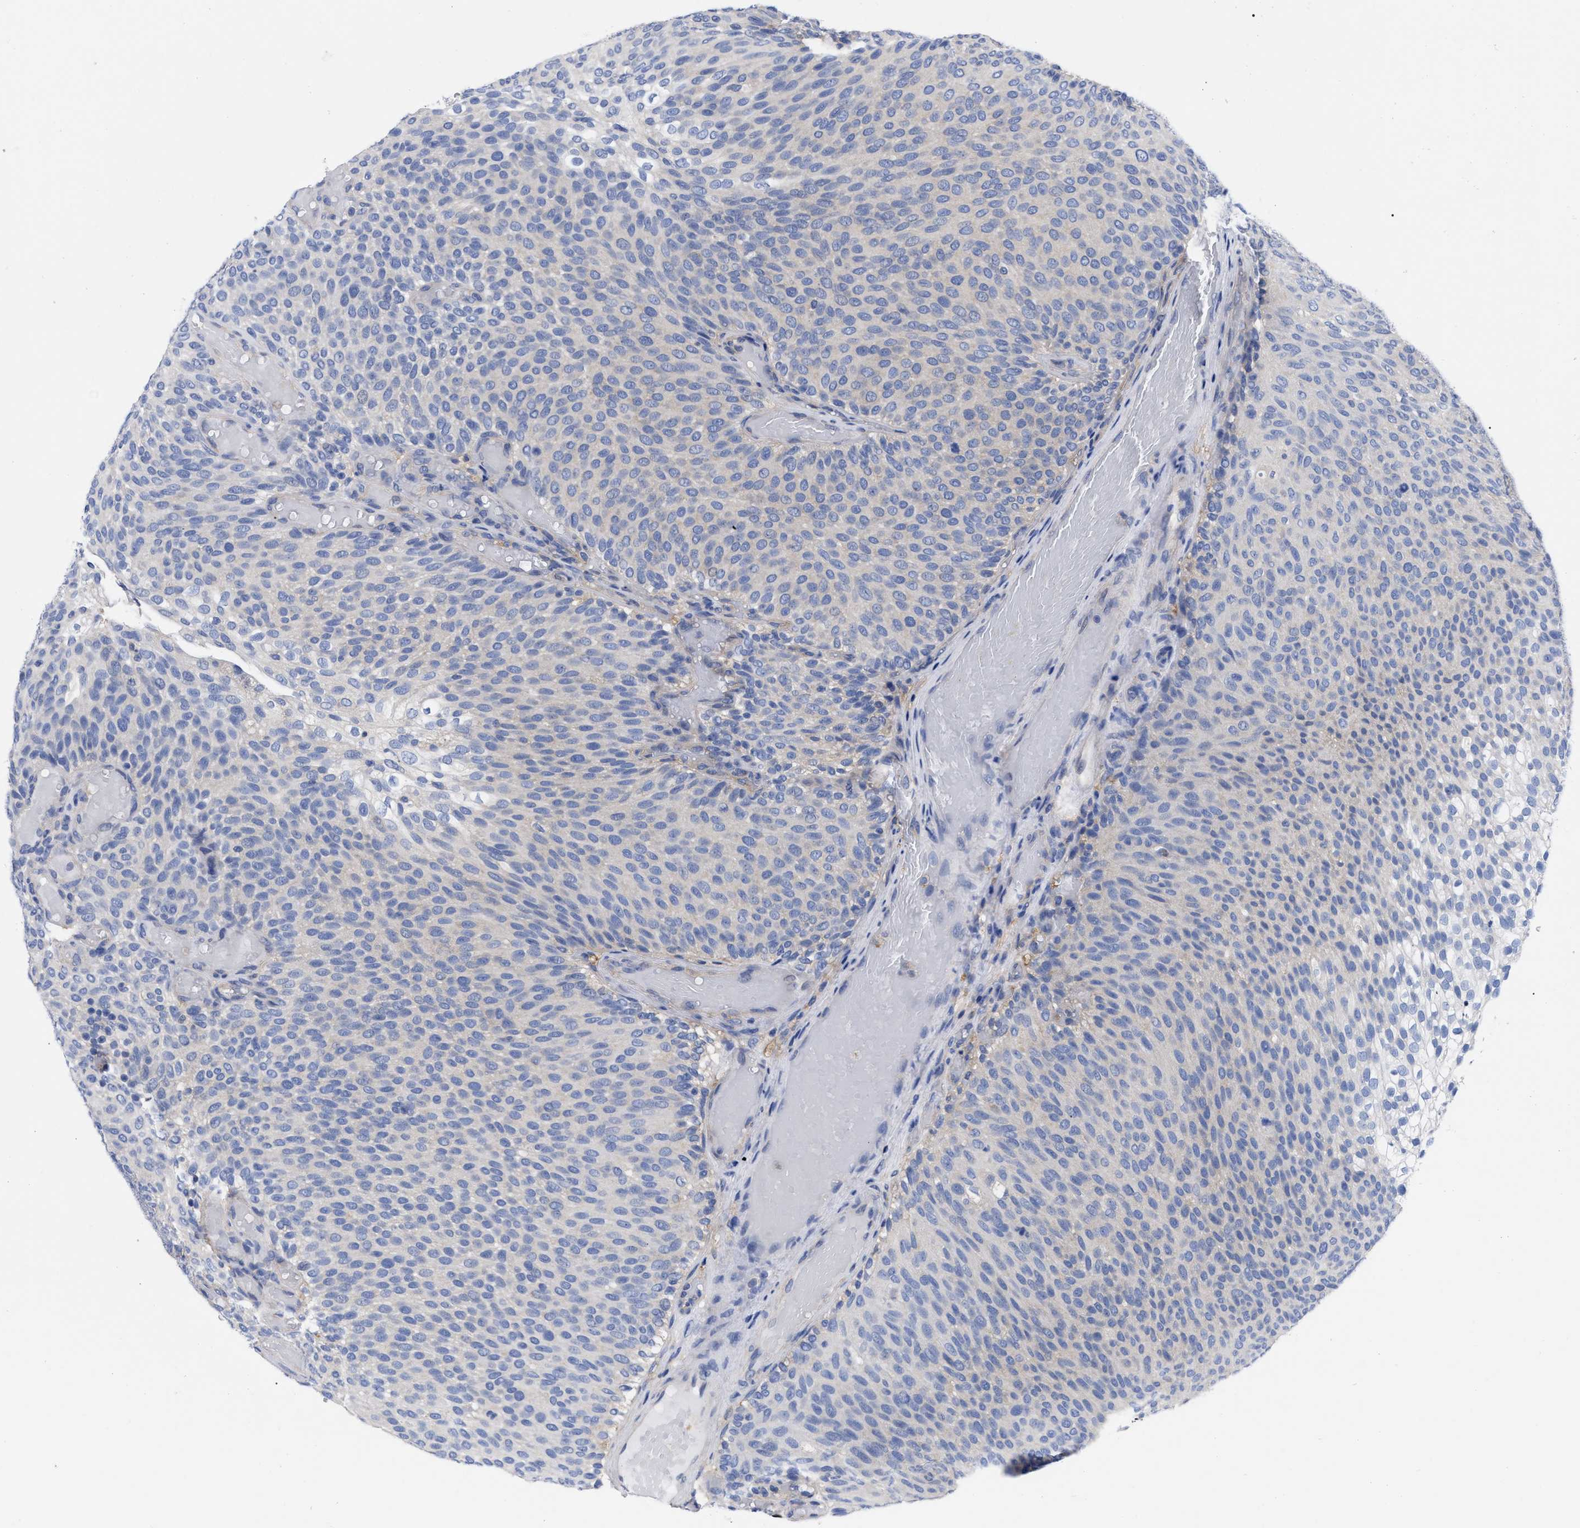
{"staining": {"intensity": "negative", "quantity": "none", "location": "none"}, "tissue": "urothelial cancer", "cell_type": "Tumor cells", "image_type": "cancer", "snomed": [{"axis": "morphology", "description": "Urothelial carcinoma, Low grade"}, {"axis": "topography", "description": "Urinary bladder"}], "caption": "Micrograph shows no protein staining in tumor cells of urothelial carcinoma (low-grade) tissue. Brightfield microscopy of immunohistochemistry stained with DAB (brown) and hematoxylin (blue), captured at high magnification.", "gene": "RBKS", "patient": {"sex": "male", "age": 78}}